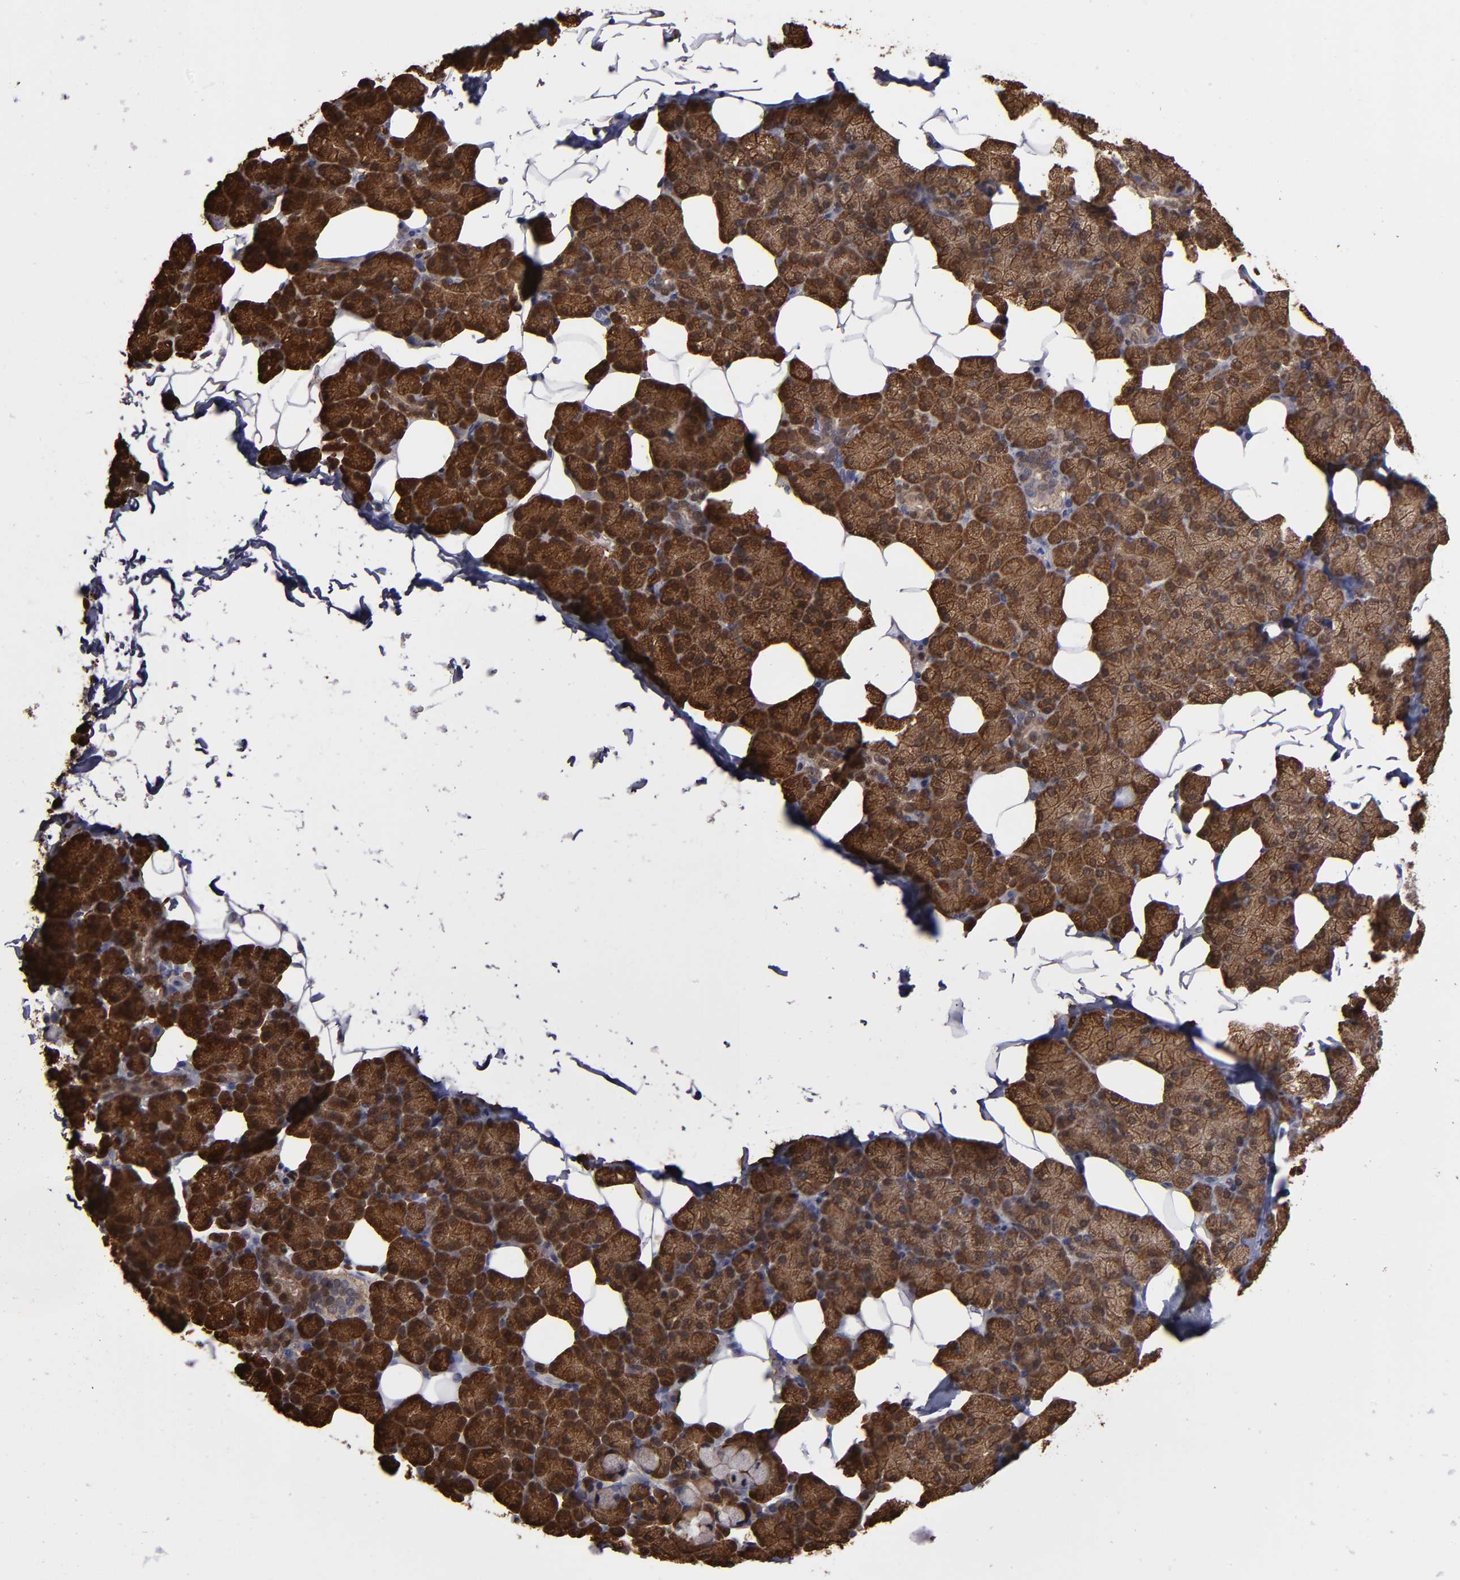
{"staining": {"intensity": "strong", "quantity": ">75%", "location": "cytoplasmic/membranous"}, "tissue": "salivary gland", "cell_type": "Glandular cells", "image_type": "normal", "snomed": [{"axis": "morphology", "description": "Normal tissue, NOS"}, {"axis": "topography", "description": "Lymph node"}, {"axis": "topography", "description": "Salivary gland"}], "caption": "Brown immunohistochemical staining in unremarkable salivary gland exhibits strong cytoplasmic/membranous staining in approximately >75% of glandular cells.", "gene": "NDRG2", "patient": {"sex": "male", "age": 8}}